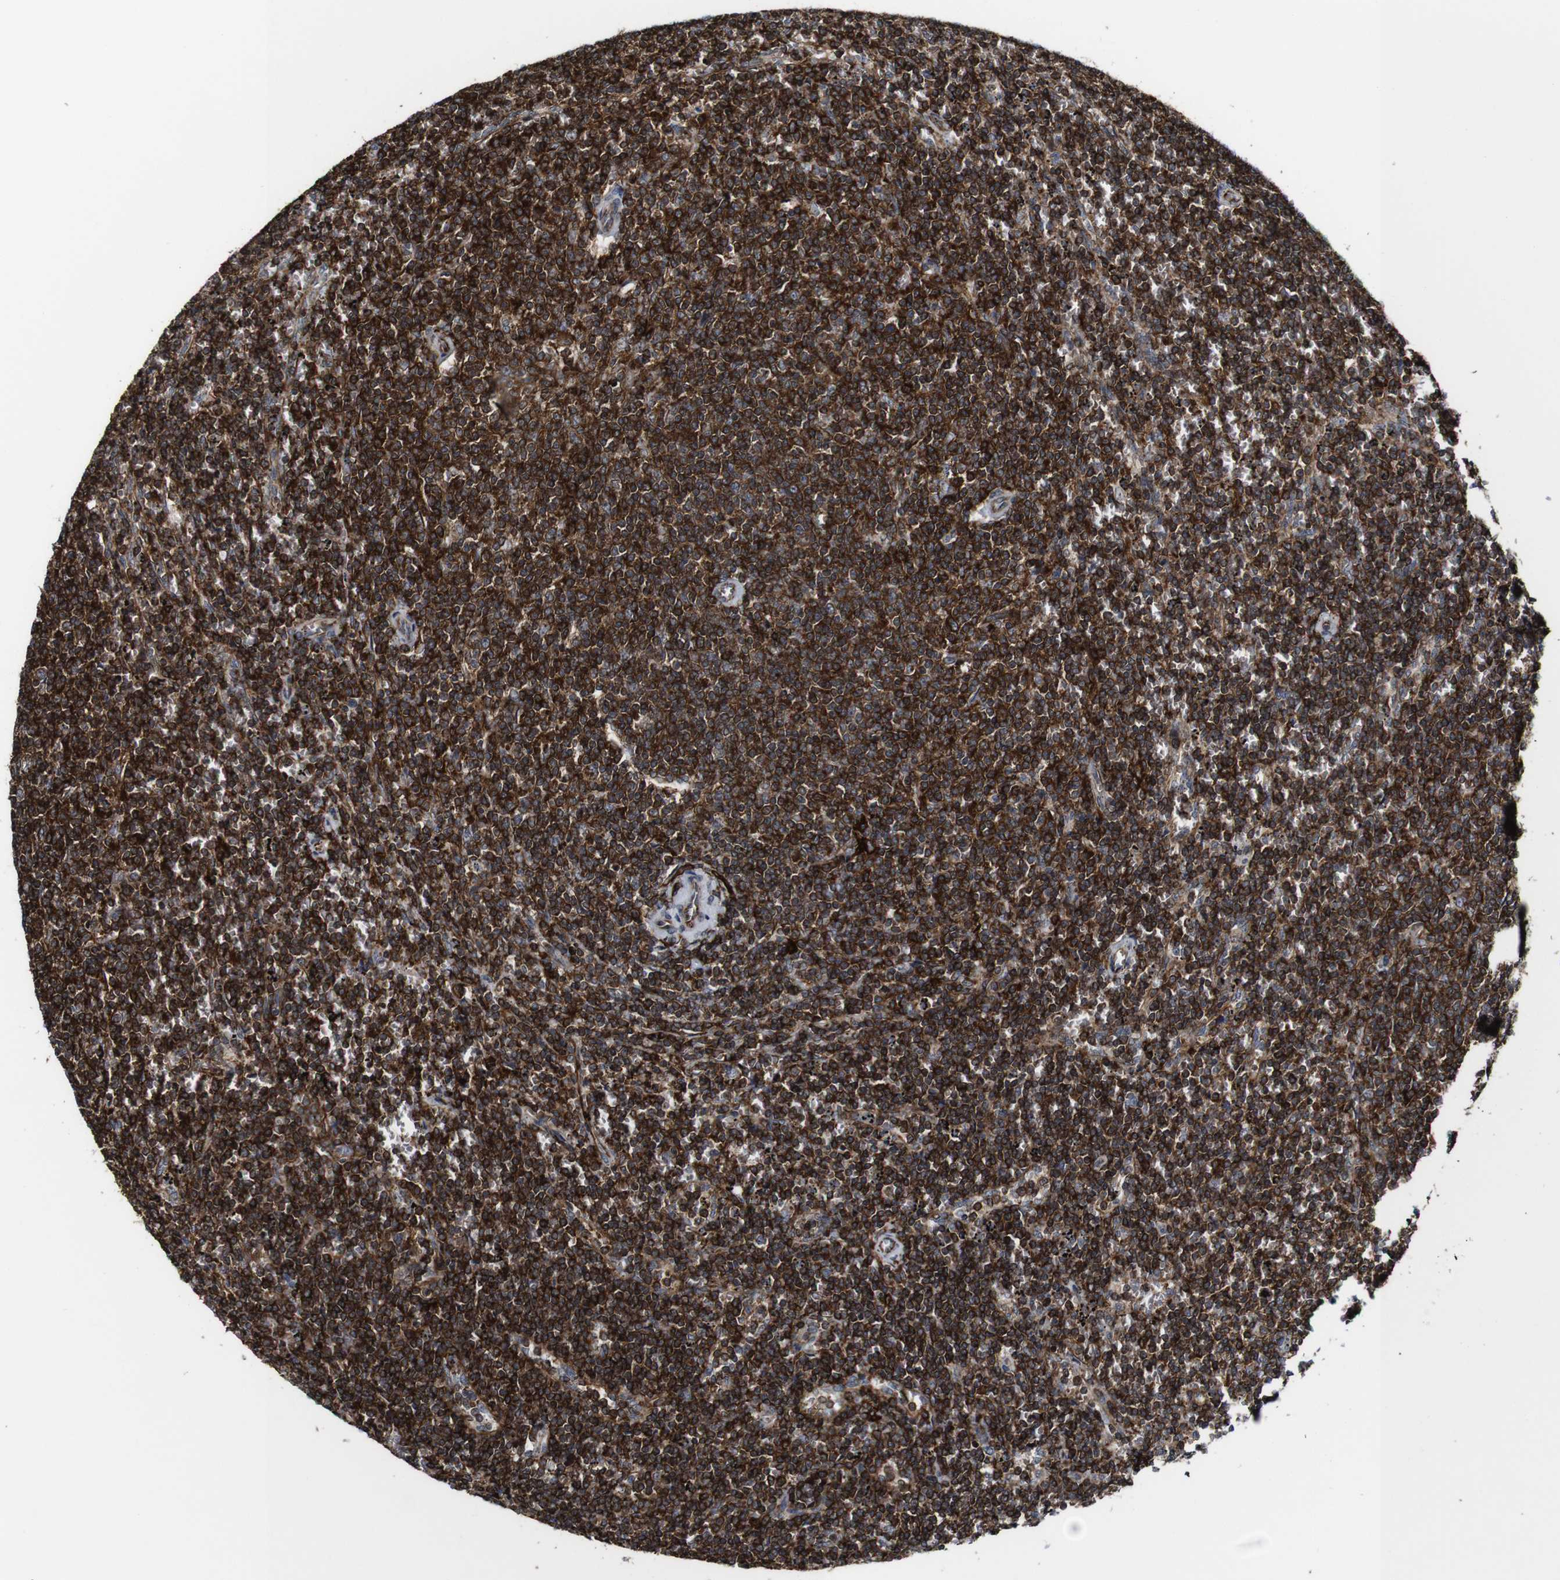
{"staining": {"intensity": "strong", "quantity": ">75%", "location": "cytoplasmic/membranous"}, "tissue": "lymphoma", "cell_type": "Tumor cells", "image_type": "cancer", "snomed": [{"axis": "morphology", "description": "Malignant lymphoma, non-Hodgkin's type, Low grade"}, {"axis": "topography", "description": "Spleen"}], "caption": "The micrograph shows immunohistochemical staining of lymphoma. There is strong cytoplasmic/membranous staining is seen in about >75% of tumor cells. Using DAB (brown) and hematoxylin (blue) stains, captured at high magnification using brightfield microscopy.", "gene": "JAK2", "patient": {"sex": "female", "age": 50}}